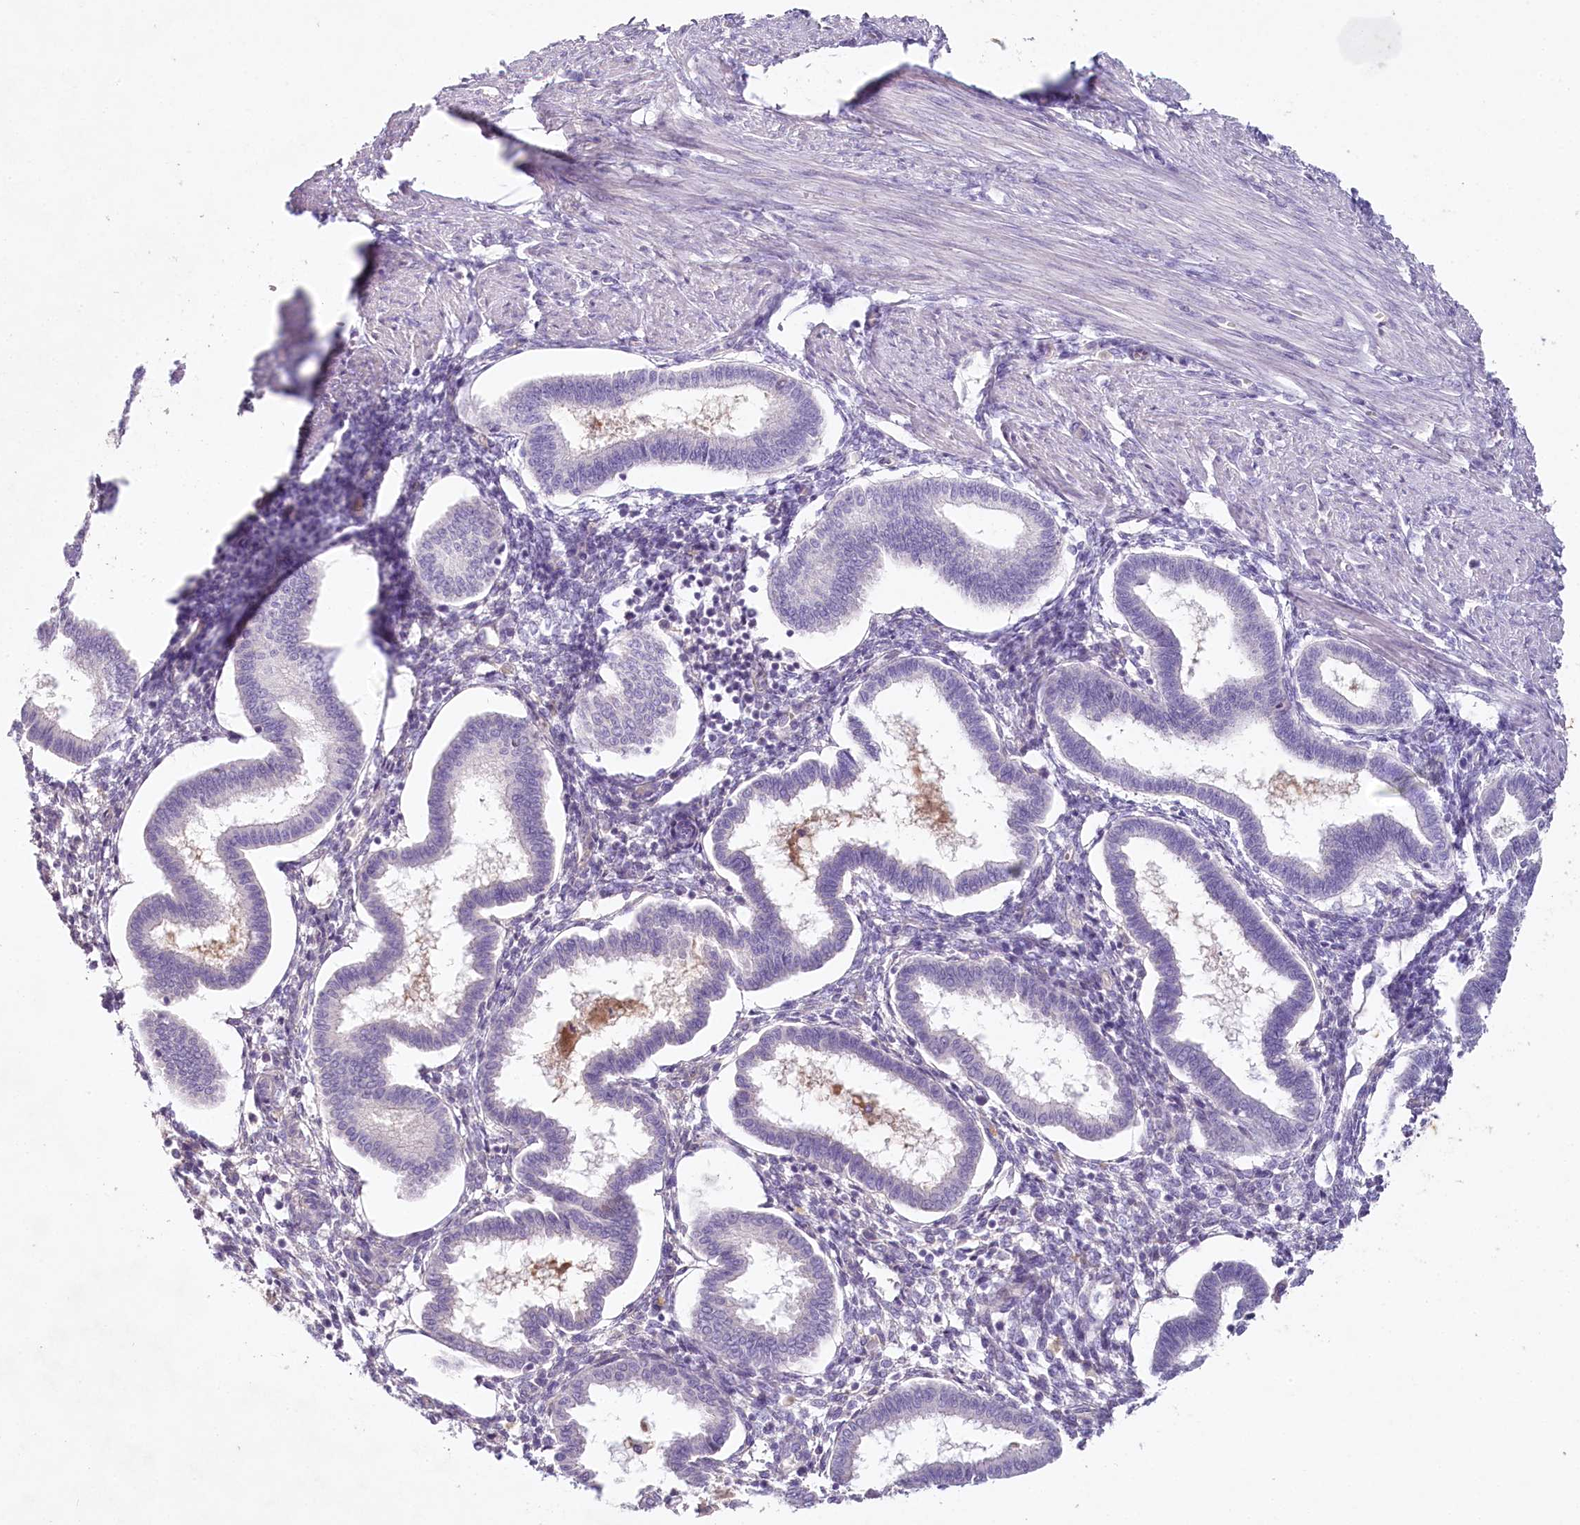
{"staining": {"intensity": "negative", "quantity": "none", "location": "none"}, "tissue": "endometrium", "cell_type": "Cells in endometrial stroma", "image_type": "normal", "snomed": [{"axis": "morphology", "description": "Normal tissue, NOS"}, {"axis": "topography", "description": "Endometrium"}], "caption": "High magnification brightfield microscopy of normal endometrium stained with DAB (3,3'-diaminobenzidine) (brown) and counterstained with hematoxylin (blue): cells in endometrial stroma show no significant expression. (DAB IHC, high magnification).", "gene": "HPD", "patient": {"sex": "female", "age": 25}}